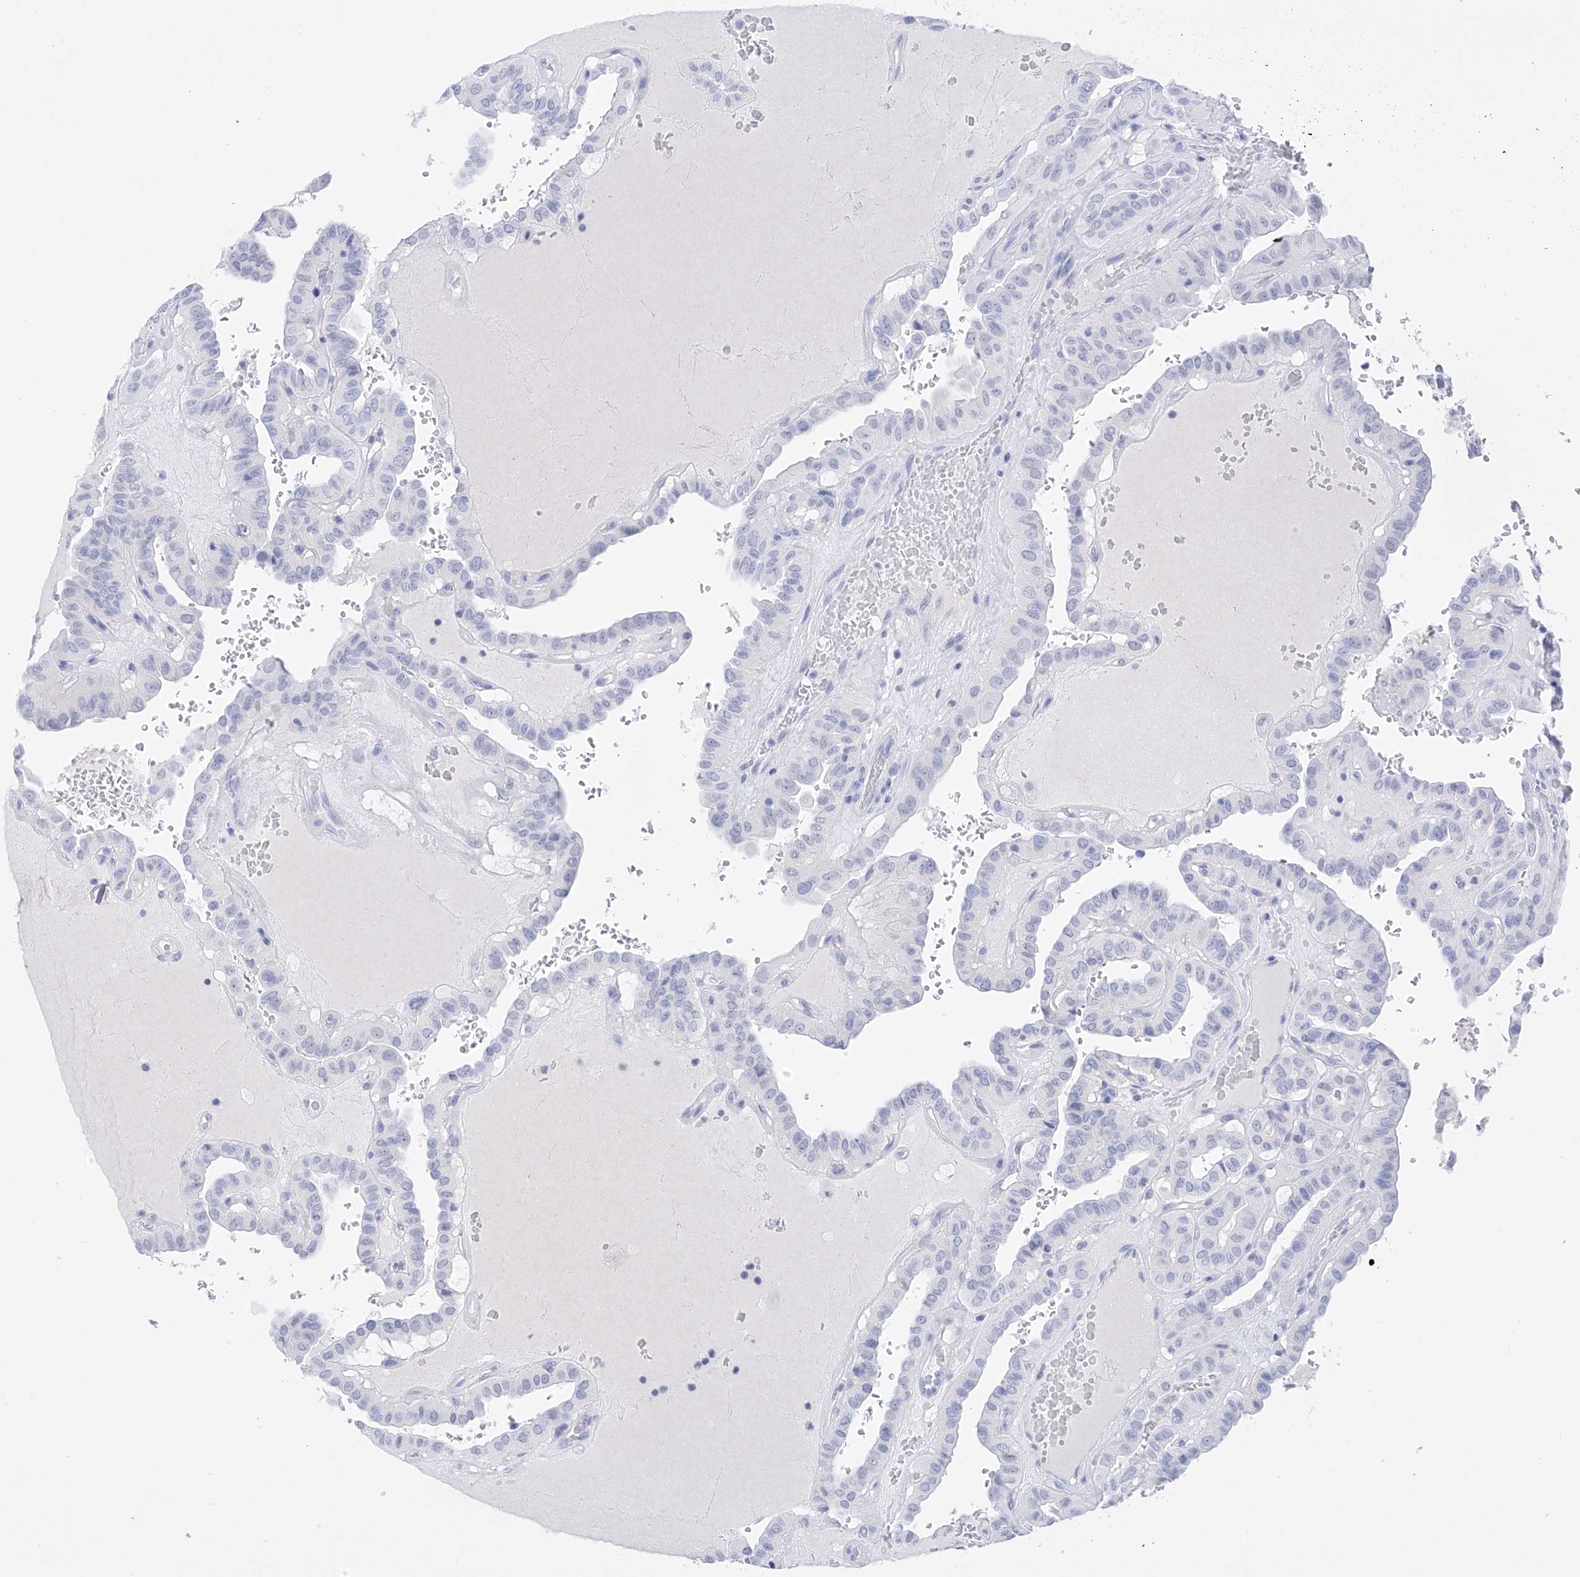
{"staining": {"intensity": "negative", "quantity": "none", "location": "none"}, "tissue": "thyroid cancer", "cell_type": "Tumor cells", "image_type": "cancer", "snomed": [{"axis": "morphology", "description": "Papillary adenocarcinoma, NOS"}, {"axis": "topography", "description": "Thyroid gland"}], "caption": "There is no significant positivity in tumor cells of thyroid cancer (papillary adenocarcinoma).", "gene": "FLG", "patient": {"sex": "male", "age": 77}}